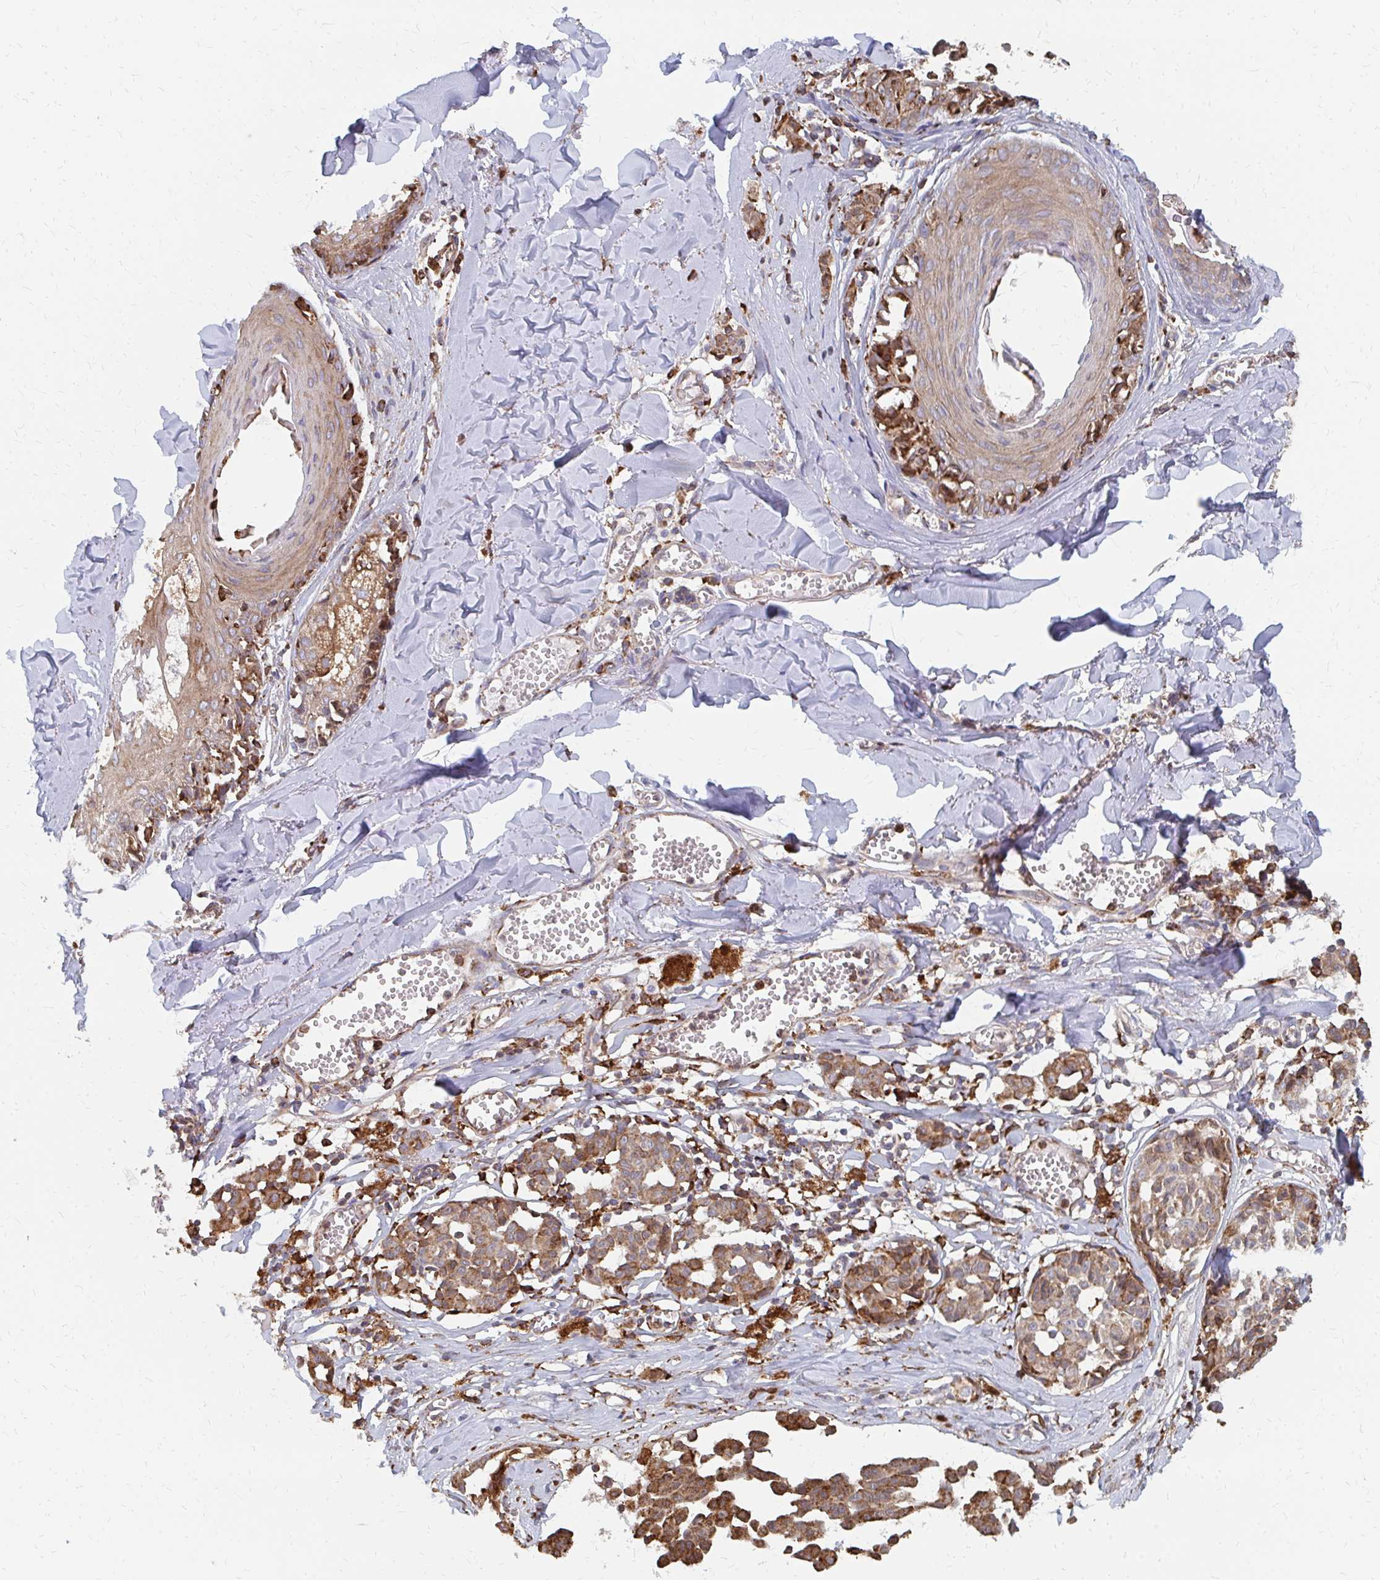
{"staining": {"intensity": "moderate", "quantity": ">75%", "location": "cytoplasmic/membranous"}, "tissue": "melanoma", "cell_type": "Tumor cells", "image_type": "cancer", "snomed": [{"axis": "morphology", "description": "Malignant melanoma, NOS"}, {"axis": "topography", "description": "Skin"}], "caption": "DAB immunohistochemical staining of melanoma shows moderate cytoplasmic/membranous protein positivity in about >75% of tumor cells.", "gene": "PPP1R13L", "patient": {"sex": "female", "age": 43}}